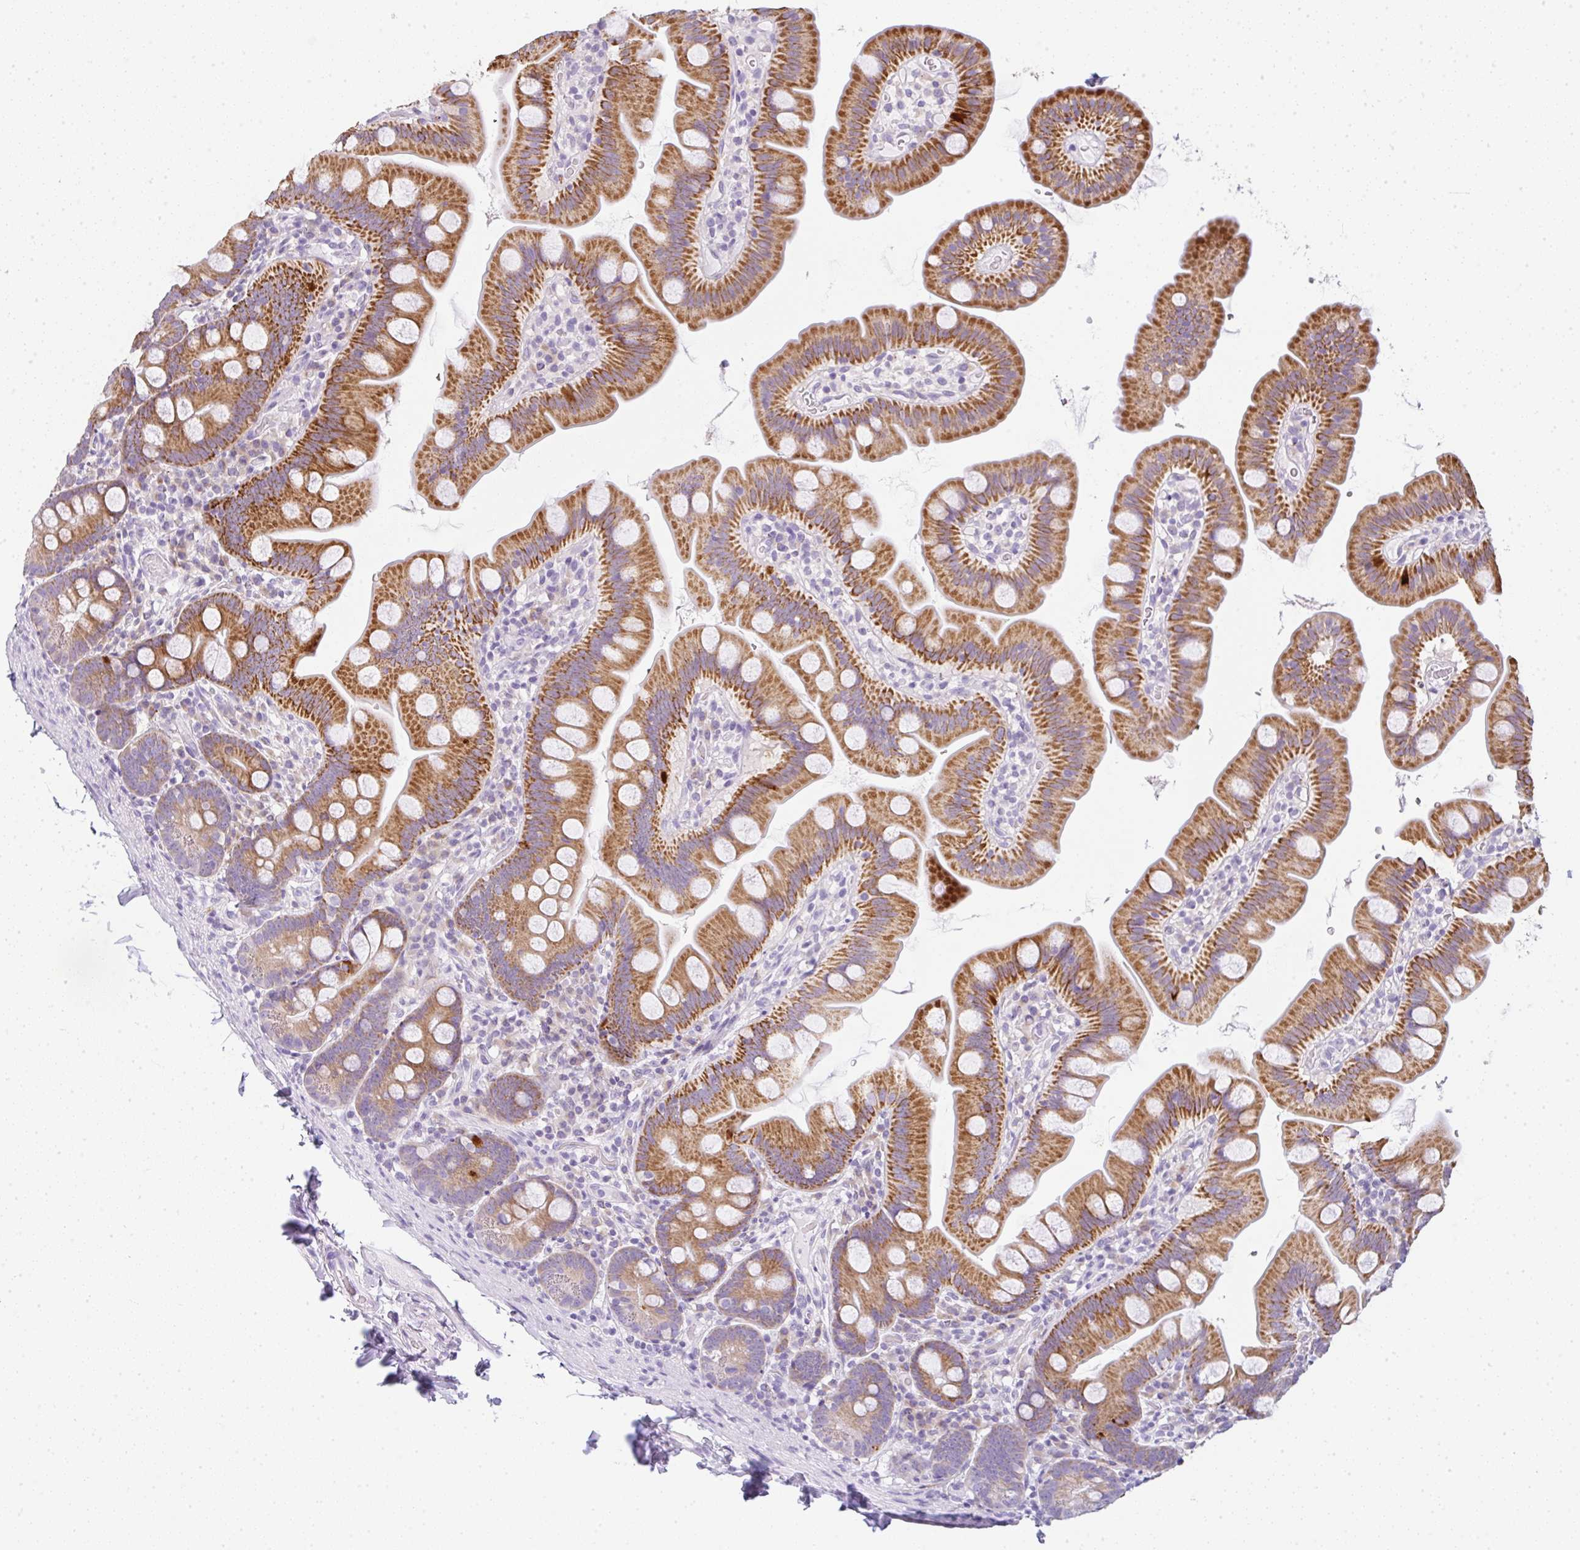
{"staining": {"intensity": "strong", "quantity": ">75%", "location": "cytoplasmic/membranous"}, "tissue": "small intestine", "cell_type": "Glandular cells", "image_type": "normal", "snomed": [{"axis": "morphology", "description": "Normal tissue, NOS"}, {"axis": "topography", "description": "Small intestine"}], "caption": "Approximately >75% of glandular cells in benign small intestine reveal strong cytoplasmic/membranous protein staining as visualized by brown immunohistochemical staining.", "gene": "LPAR4", "patient": {"sex": "female", "age": 68}}